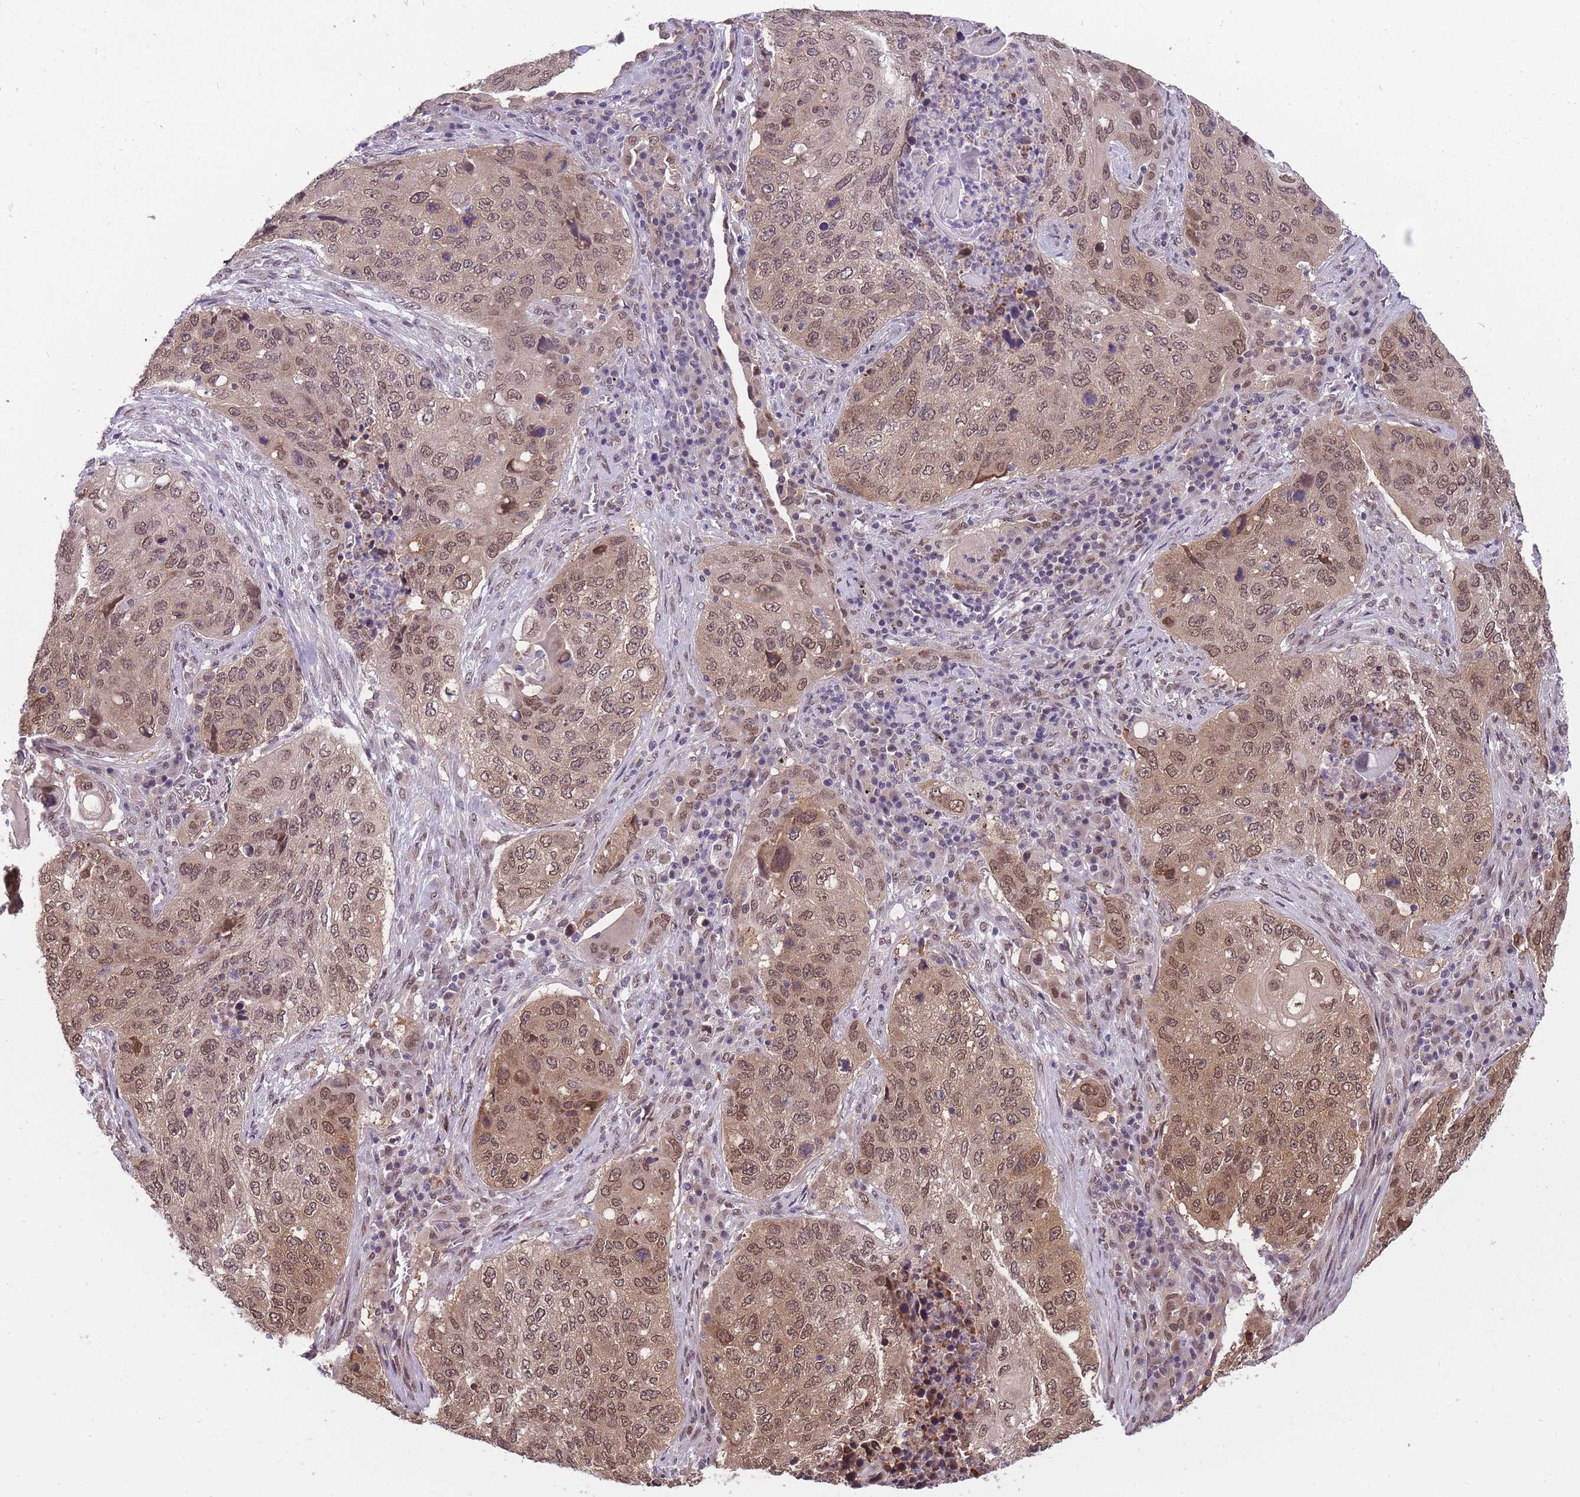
{"staining": {"intensity": "weak", "quantity": ">75%", "location": "cytoplasmic/membranous,nuclear"}, "tissue": "lung cancer", "cell_type": "Tumor cells", "image_type": "cancer", "snomed": [{"axis": "morphology", "description": "Squamous cell carcinoma, NOS"}, {"axis": "topography", "description": "Lung"}], "caption": "This is a micrograph of IHC staining of lung cancer (squamous cell carcinoma), which shows weak expression in the cytoplasmic/membranous and nuclear of tumor cells.", "gene": "CDIP1", "patient": {"sex": "female", "age": 63}}